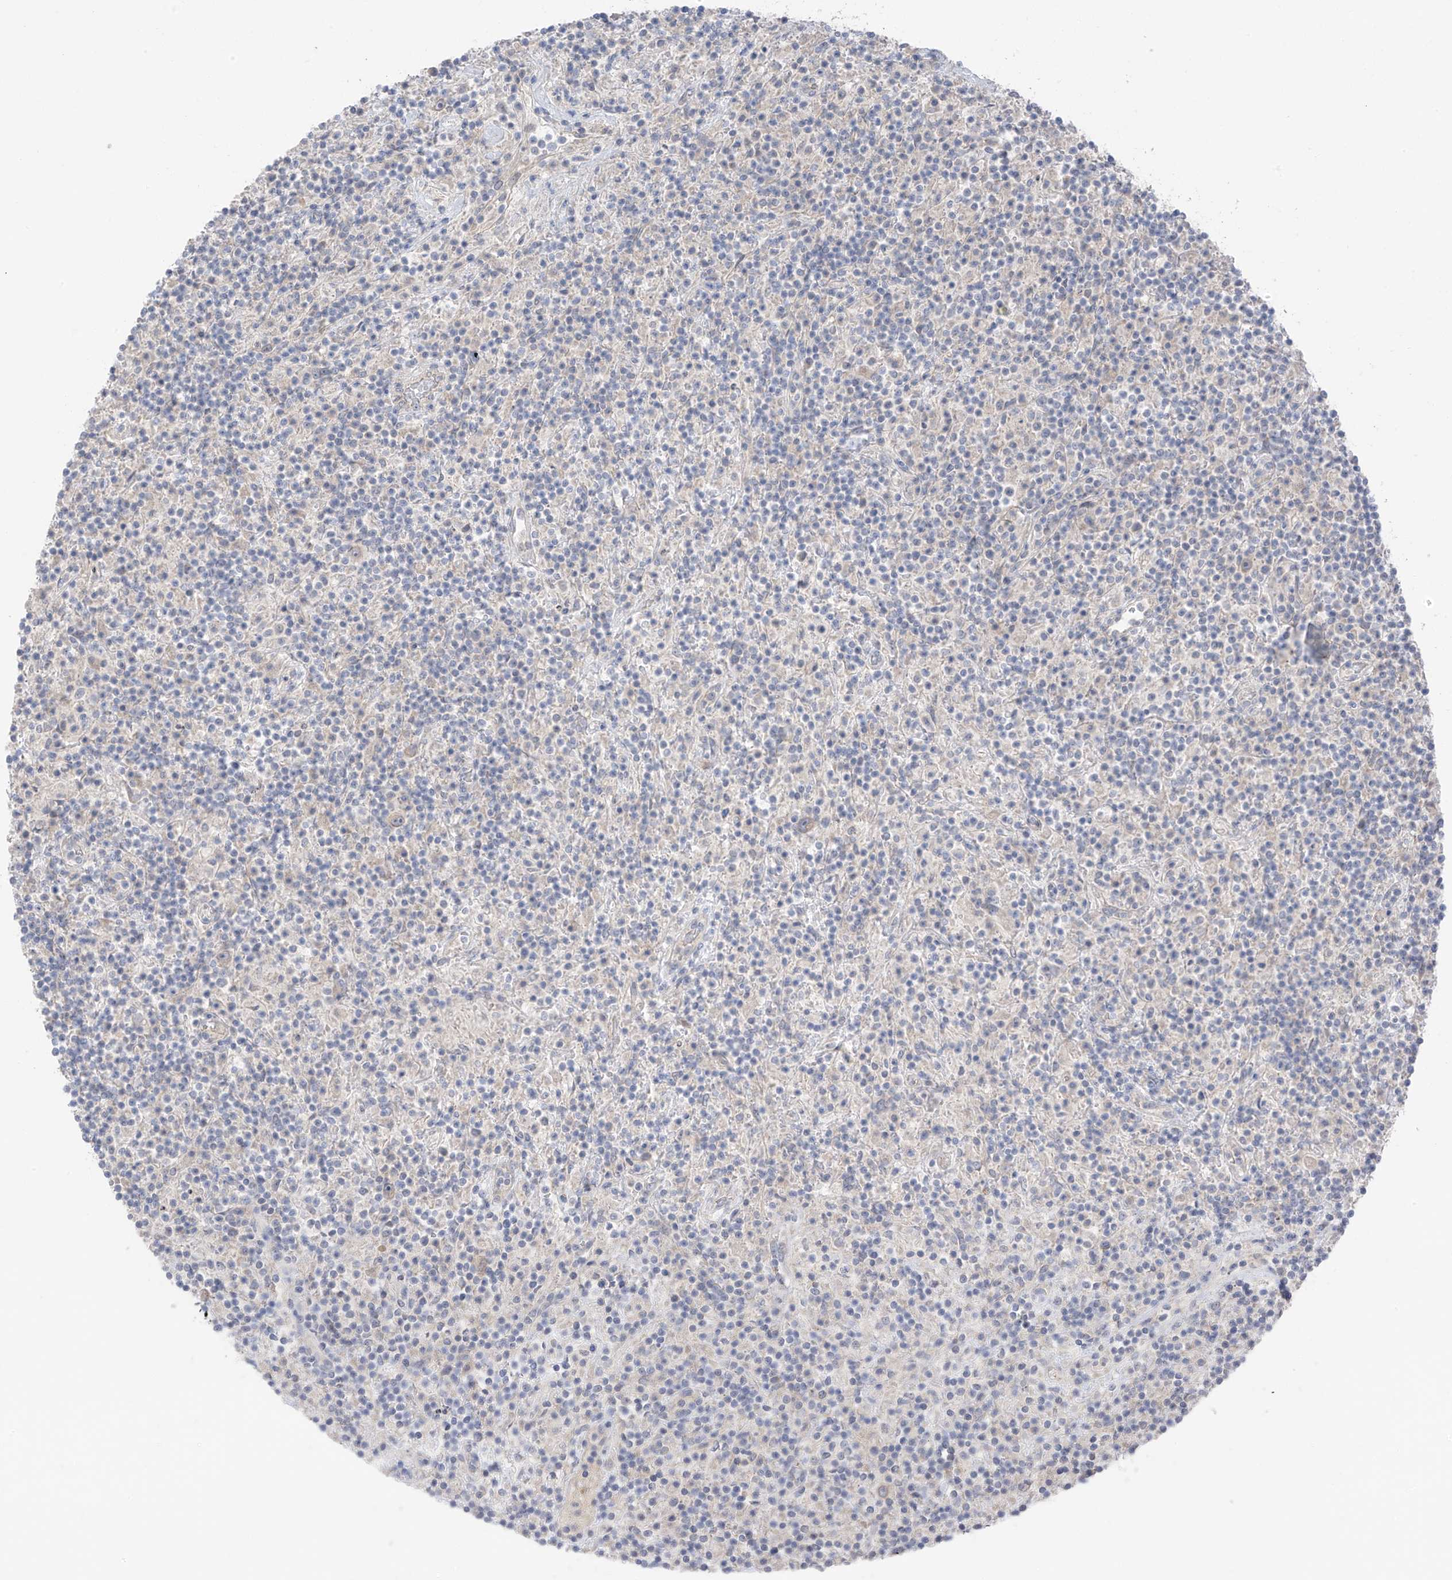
{"staining": {"intensity": "negative", "quantity": "none", "location": "none"}, "tissue": "lymphoma", "cell_type": "Tumor cells", "image_type": "cancer", "snomed": [{"axis": "morphology", "description": "Hodgkin's disease, NOS"}, {"axis": "topography", "description": "Lymph node"}], "caption": "Protein analysis of lymphoma displays no significant expression in tumor cells.", "gene": "NALCN", "patient": {"sex": "male", "age": 70}}